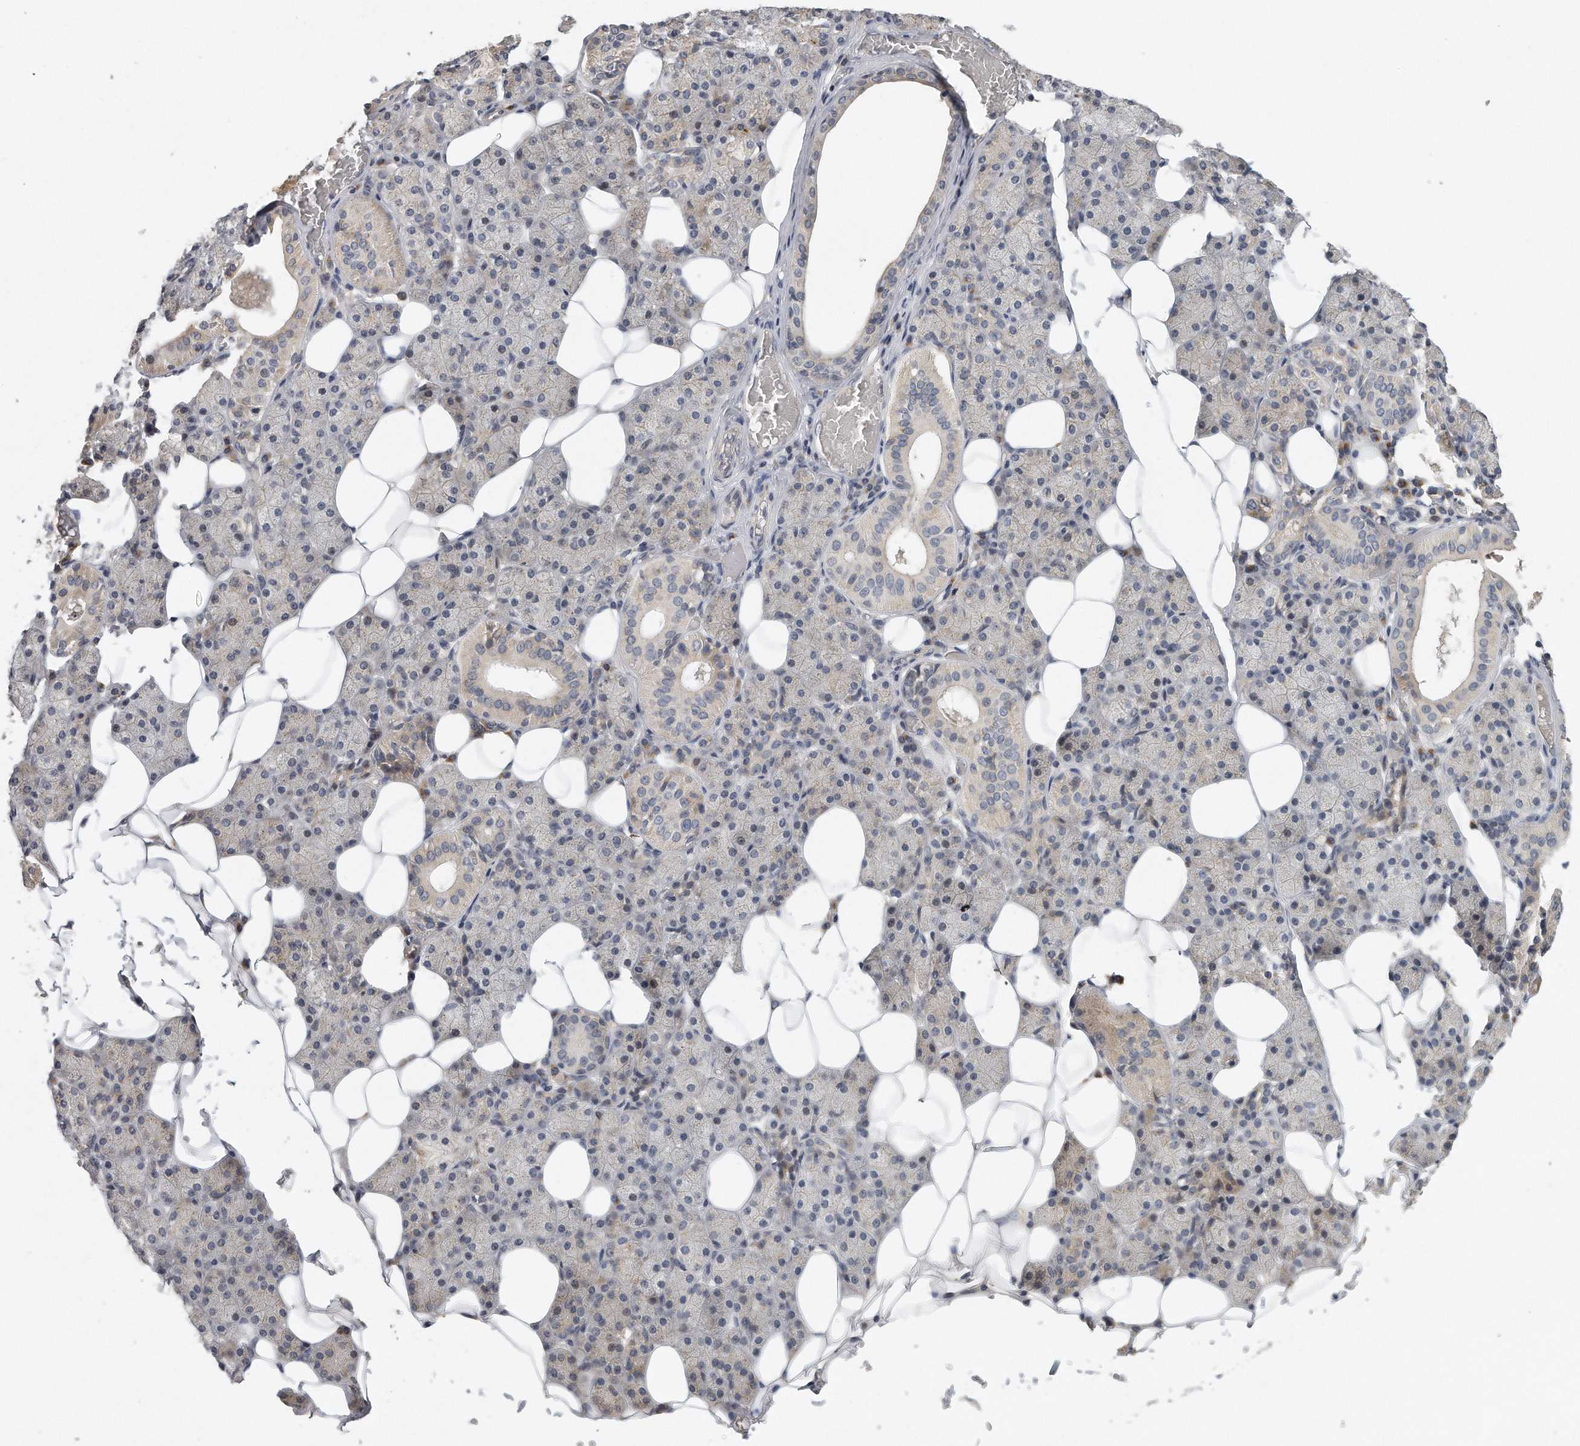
{"staining": {"intensity": "moderate", "quantity": "<25%", "location": "cytoplasmic/membranous"}, "tissue": "salivary gland", "cell_type": "Glandular cells", "image_type": "normal", "snomed": [{"axis": "morphology", "description": "Normal tissue, NOS"}, {"axis": "topography", "description": "Salivary gland"}], "caption": "IHC image of normal salivary gland stained for a protein (brown), which displays low levels of moderate cytoplasmic/membranous staining in approximately <25% of glandular cells.", "gene": "TRAPPC14", "patient": {"sex": "female", "age": 33}}